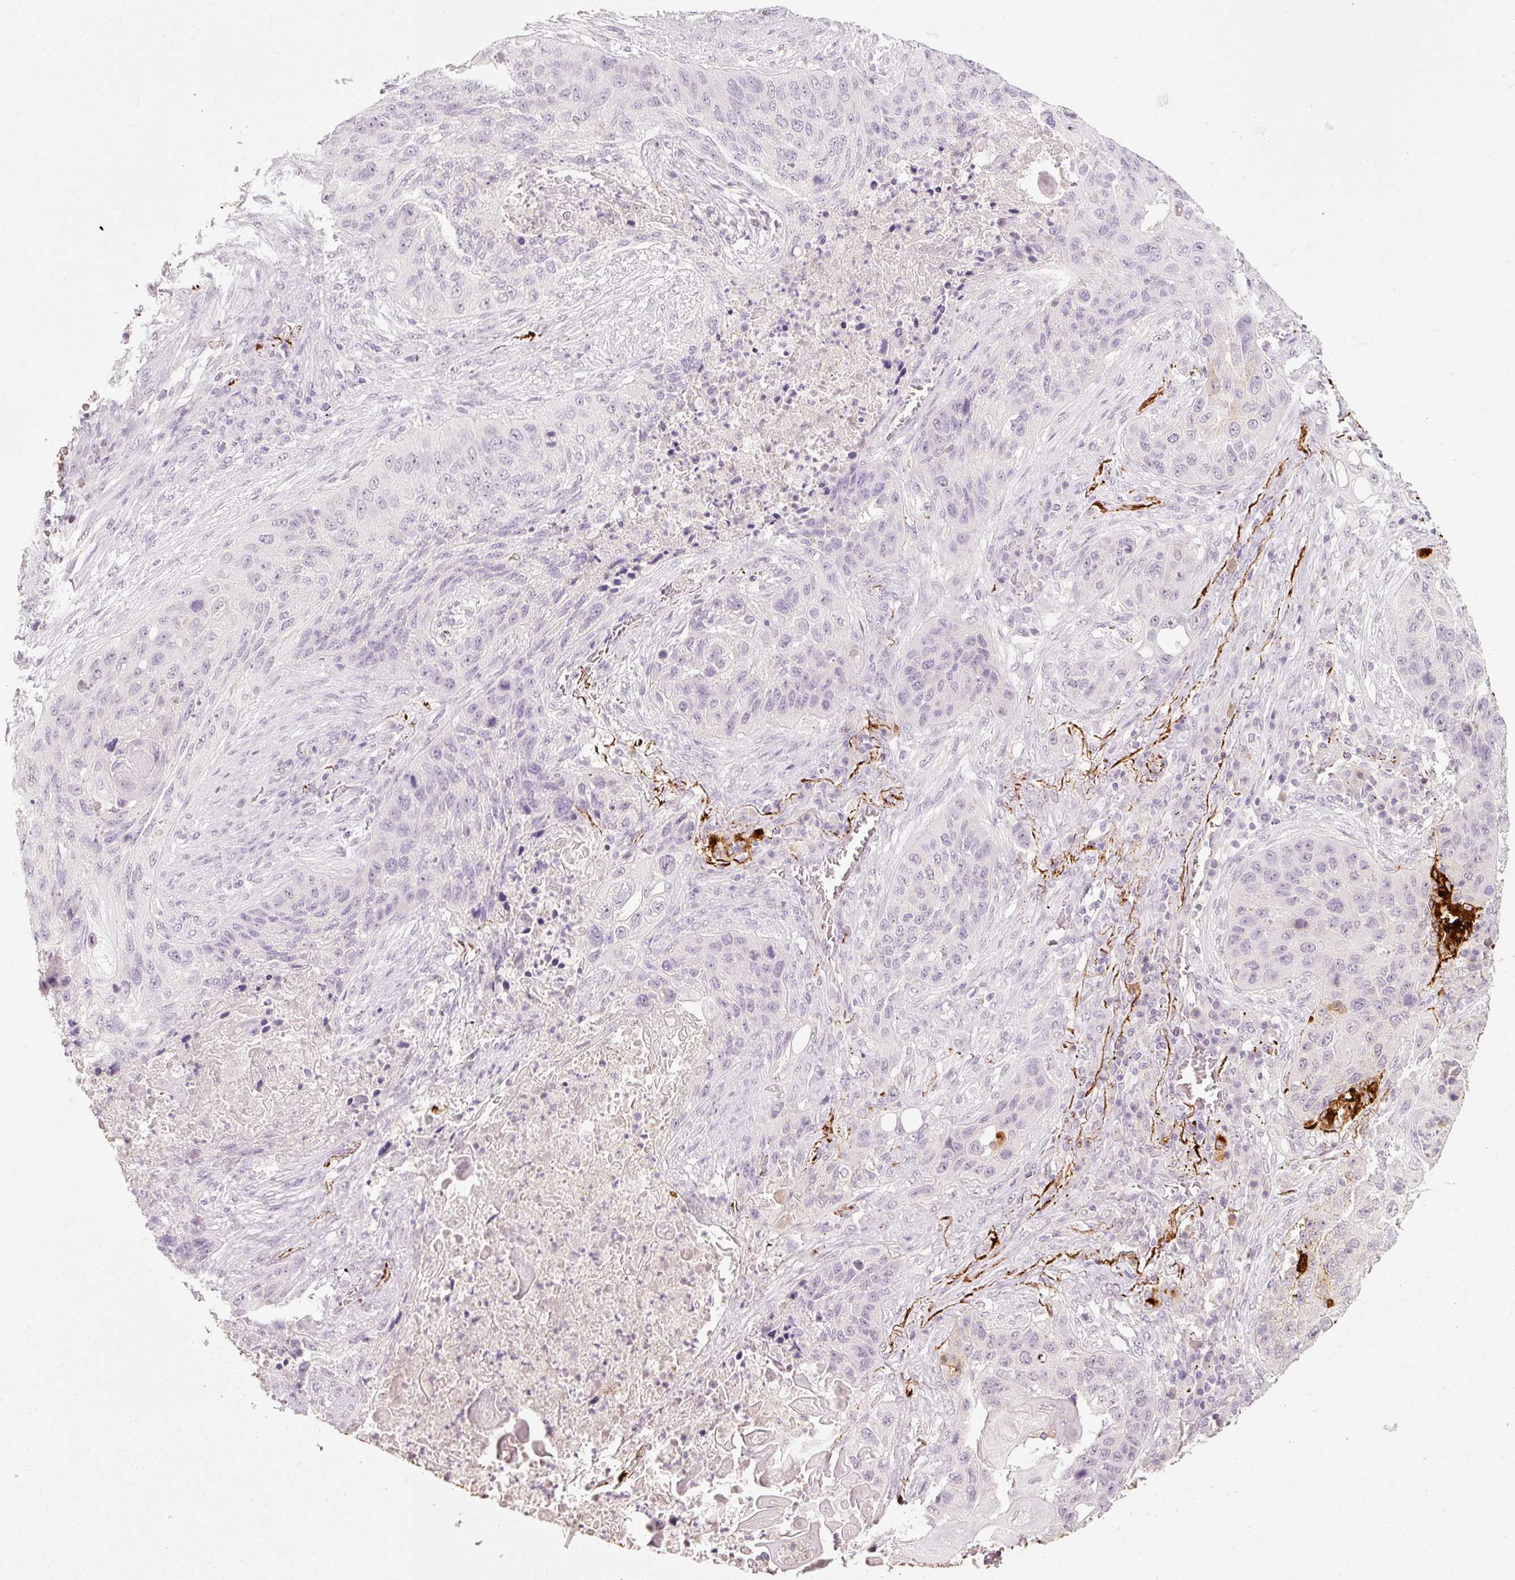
{"staining": {"intensity": "negative", "quantity": "none", "location": "none"}, "tissue": "lung cancer", "cell_type": "Tumor cells", "image_type": "cancer", "snomed": [{"axis": "morphology", "description": "Squamous cell carcinoma, NOS"}, {"axis": "topography", "description": "Lung"}], "caption": "Image shows no protein staining in tumor cells of squamous cell carcinoma (lung) tissue.", "gene": "STEAP1", "patient": {"sex": "female", "age": 63}}